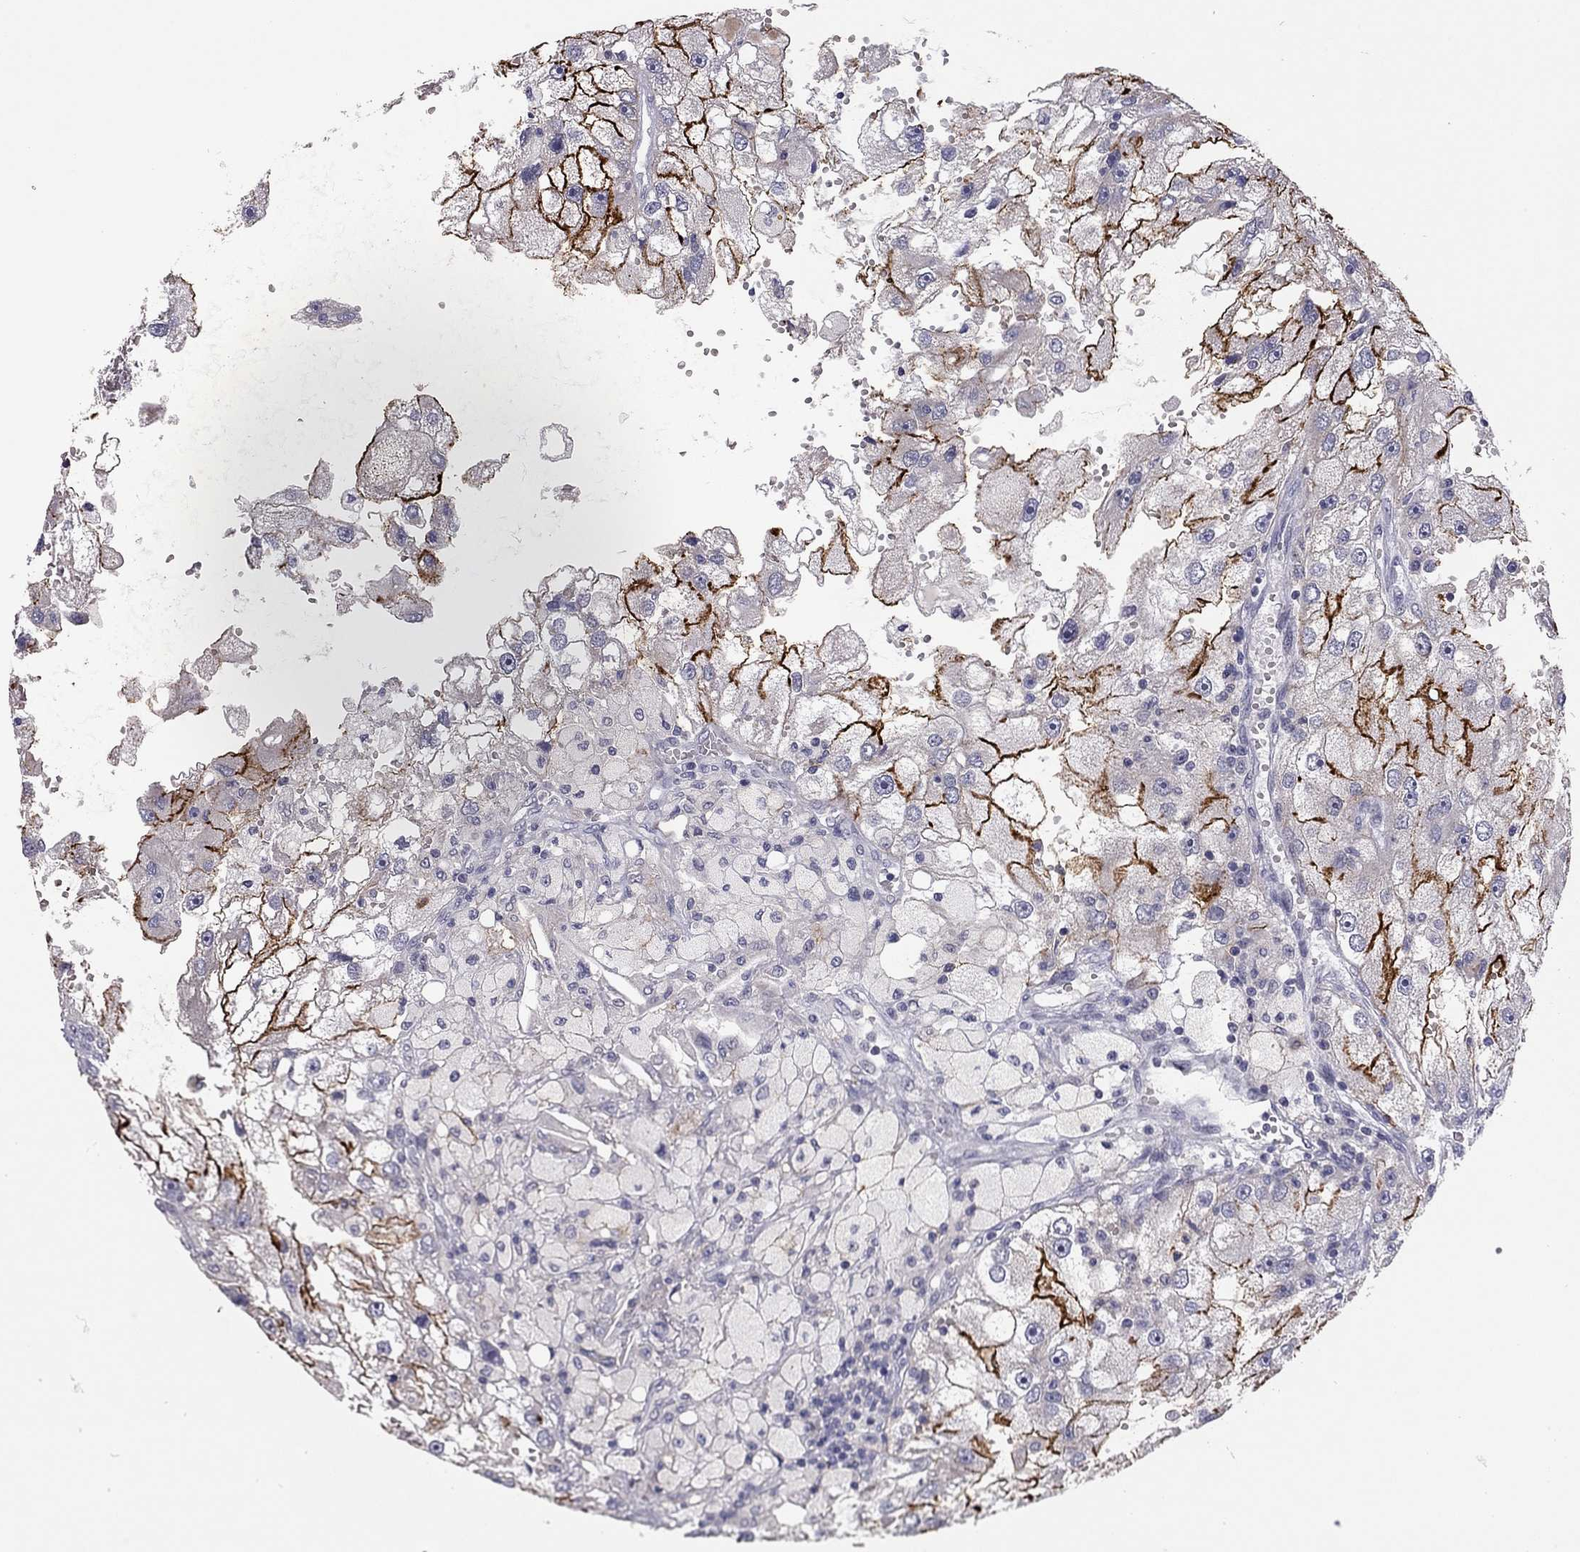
{"staining": {"intensity": "strong", "quantity": "25%-75%", "location": "cytoplasmic/membranous"}, "tissue": "renal cancer", "cell_type": "Tumor cells", "image_type": "cancer", "snomed": [{"axis": "morphology", "description": "Adenocarcinoma, NOS"}, {"axis": "topography", "description": "Kidney"}], "caption": "Adenocarcinoma (renal) tissue exhibits strong cytoplasmic/membranous staining in approximately 25%-75% of tumor cells, visualized by immunohistochemistry.", "gene": "SCARB1", "patient": {"sex": "male", "age": 63}}